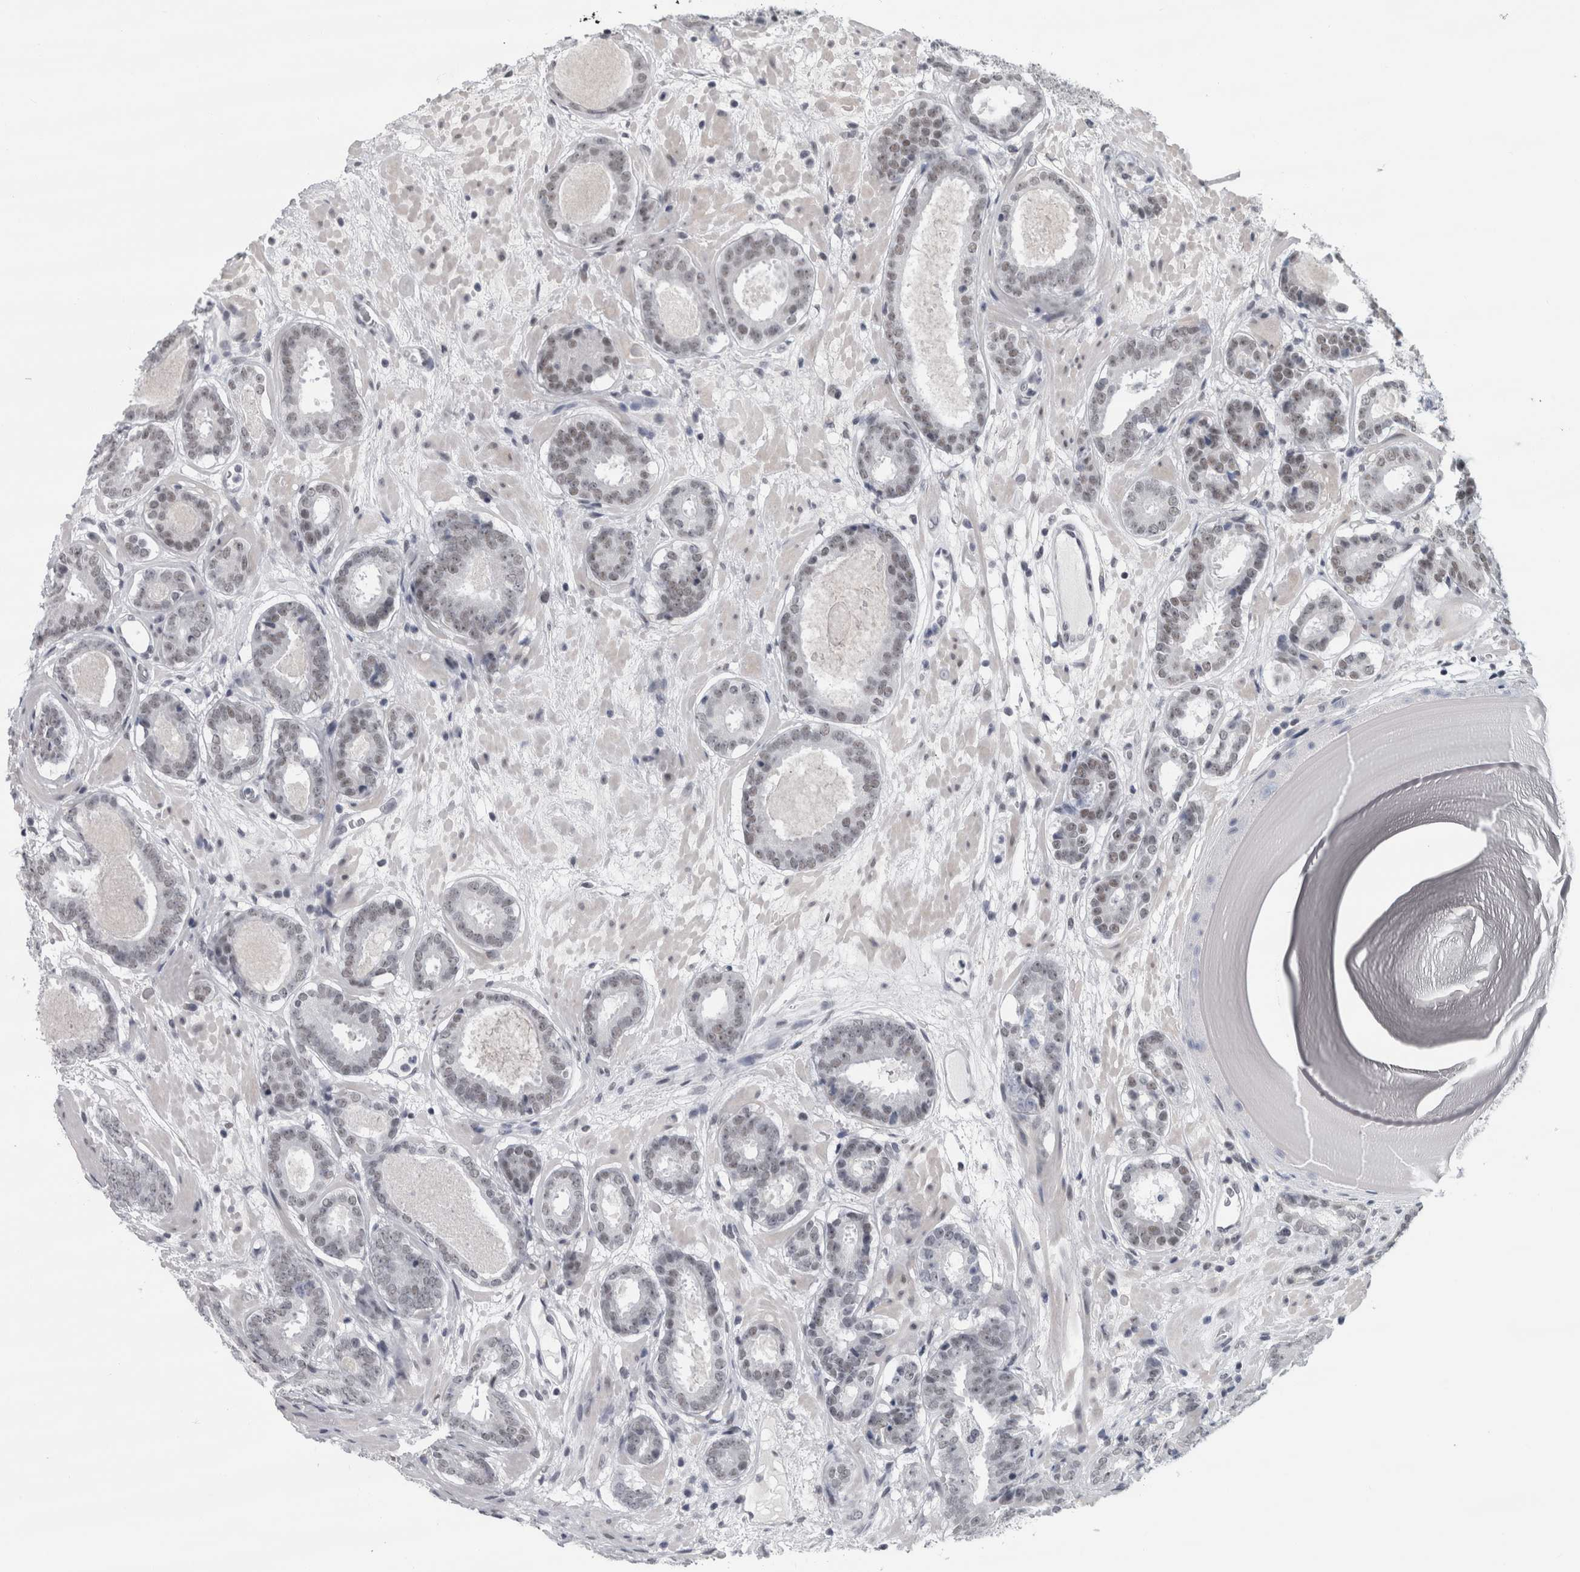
{"staining": {"intensity": "weak", "quantity": "<25%", "location": "nuclear"}, "tissue": "prostate cancer", "cell_type": "Tumor cells", "image_type": "cancer", "snomed": [{"axis": "morphology", "description": "Adenocarcinoma, Low grade"}, {"axis": "topography", "description": "Prostate"}], "caption": "Immunohistochemistry of prostate low-grade adenocarcinoma shows no positivity in tumor cells. The staining was performed using DAB to visualize the protein expression in brown, while the nuclei were stained in blue with hematoxylin (Magnification: 20x).", "gene": "ARID4B", "patient": {"sex": "male", "age": 69}}